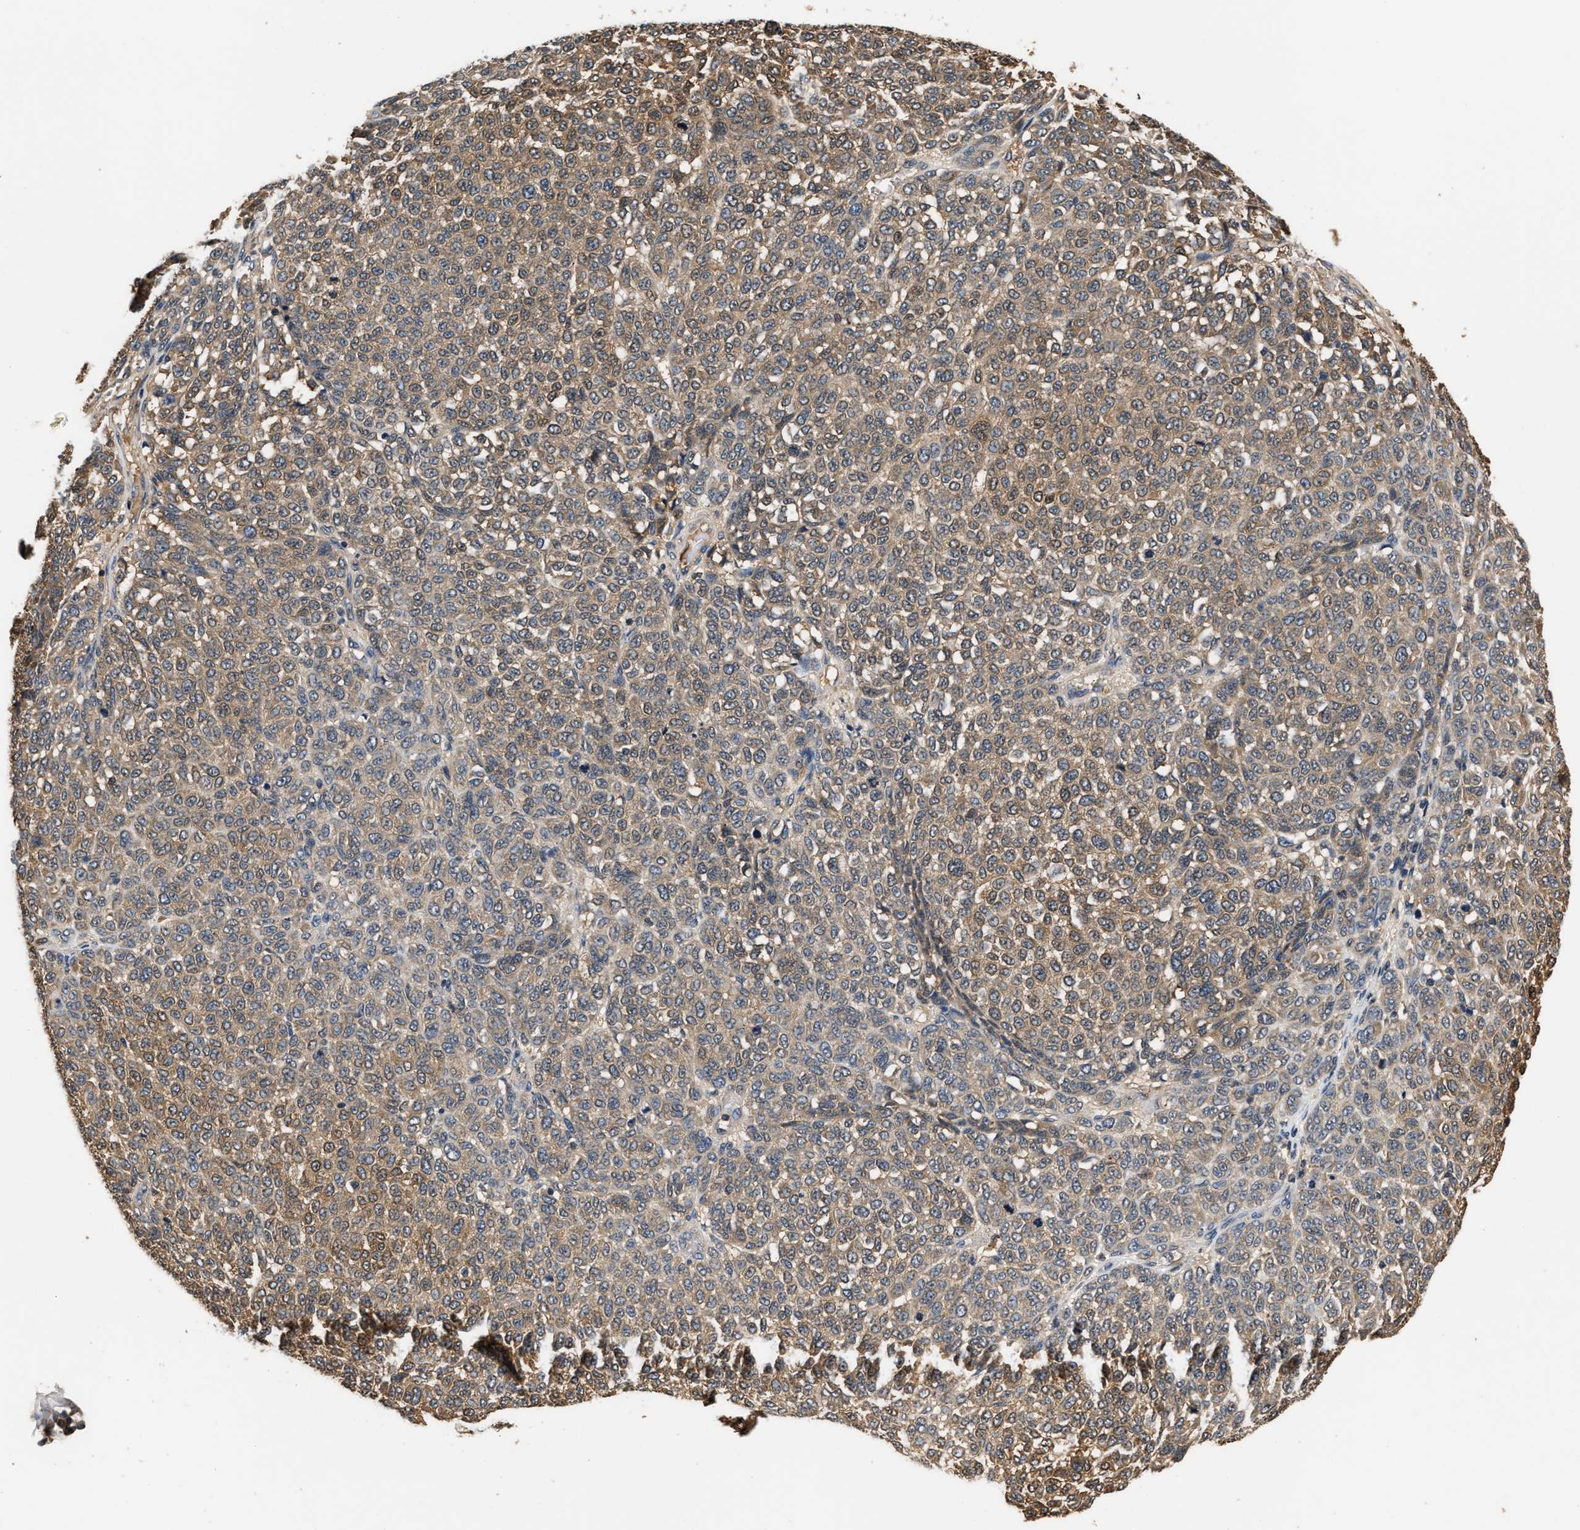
{"staining": {"intensity": "weak", "quantity": ">75%", "location": "cytoplasmic/membranous"}, "tissue": "melanoma", "cell_type": "Tumor cells", "image_type": "cancer", "snomed": [{"axis": "morphology", "description": "Malignant melanoma, NOS"}, {"axis": "topography", "description": "Skin"}], "caption": "IHC photomicrograph of neoplastic tissue: human malignant melanoma stained using immunohistochemistry exhibits low levels of weak protein expression localized specifically in the cytoplasmic/membranous of tumor cells, appearing as a cytoplasmic/membranous brown color.", "gene": "GPI", "patient": {"sex": "female", "age": 72}}